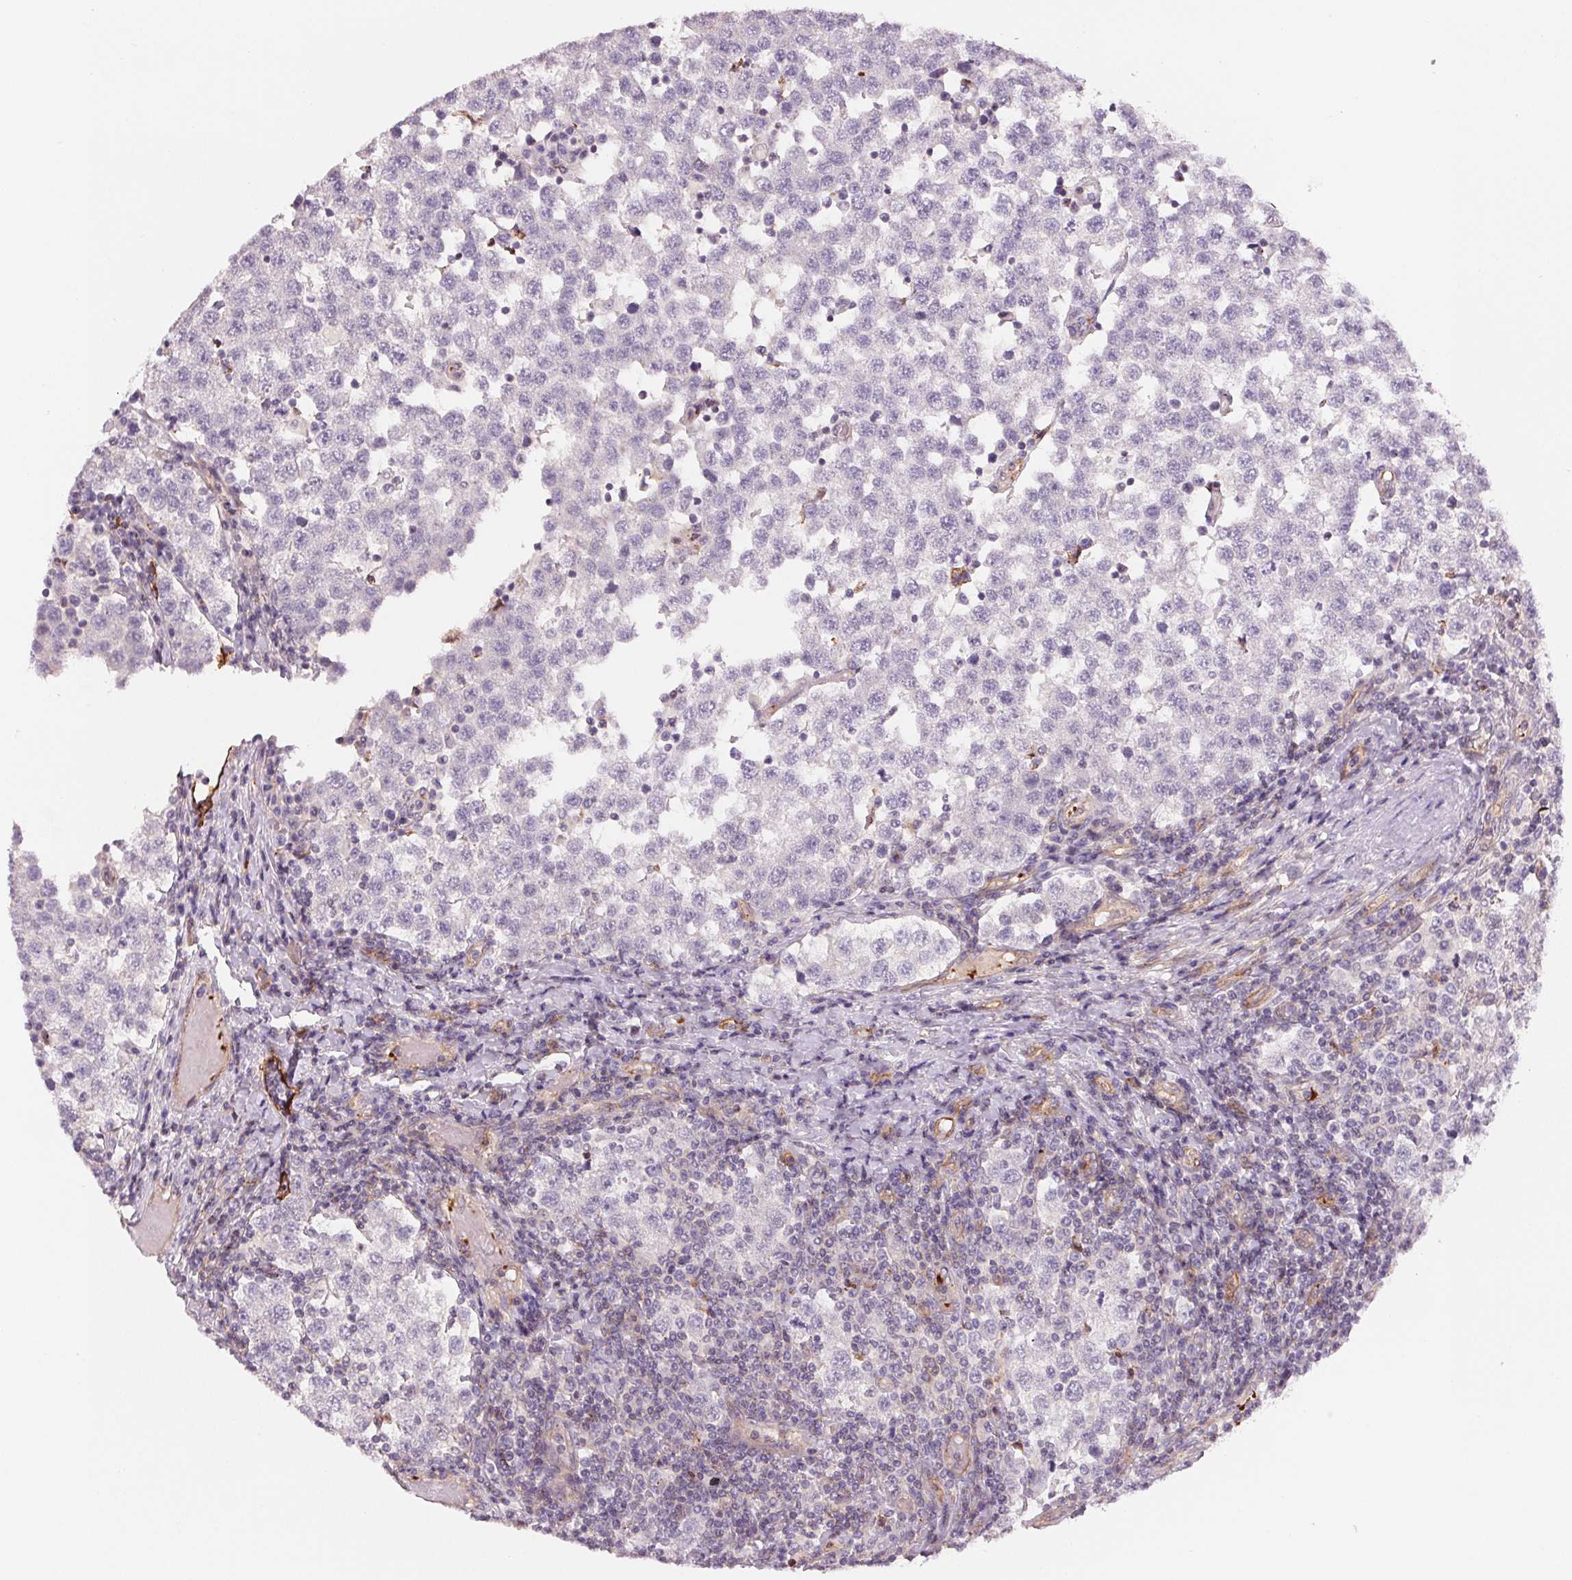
{"staining": {"intensity": "negative", "quantity": "none", "location": "none"}, "tissue": "testis cancer", "cell_type": "Tumor cells", "image_type": "cancer", "snomed": [{"axis": "morphology", "description": "Seminoma, NOS"}, {"axis": "topography", "description": "Testis"}], "caption": "Testis cancer (seminoma) was stained to show a protein in brown. There is no significant expression in tumor cells.", "gene": "ANKRD13B", "patient": {"sex": "male", "age": 34}}